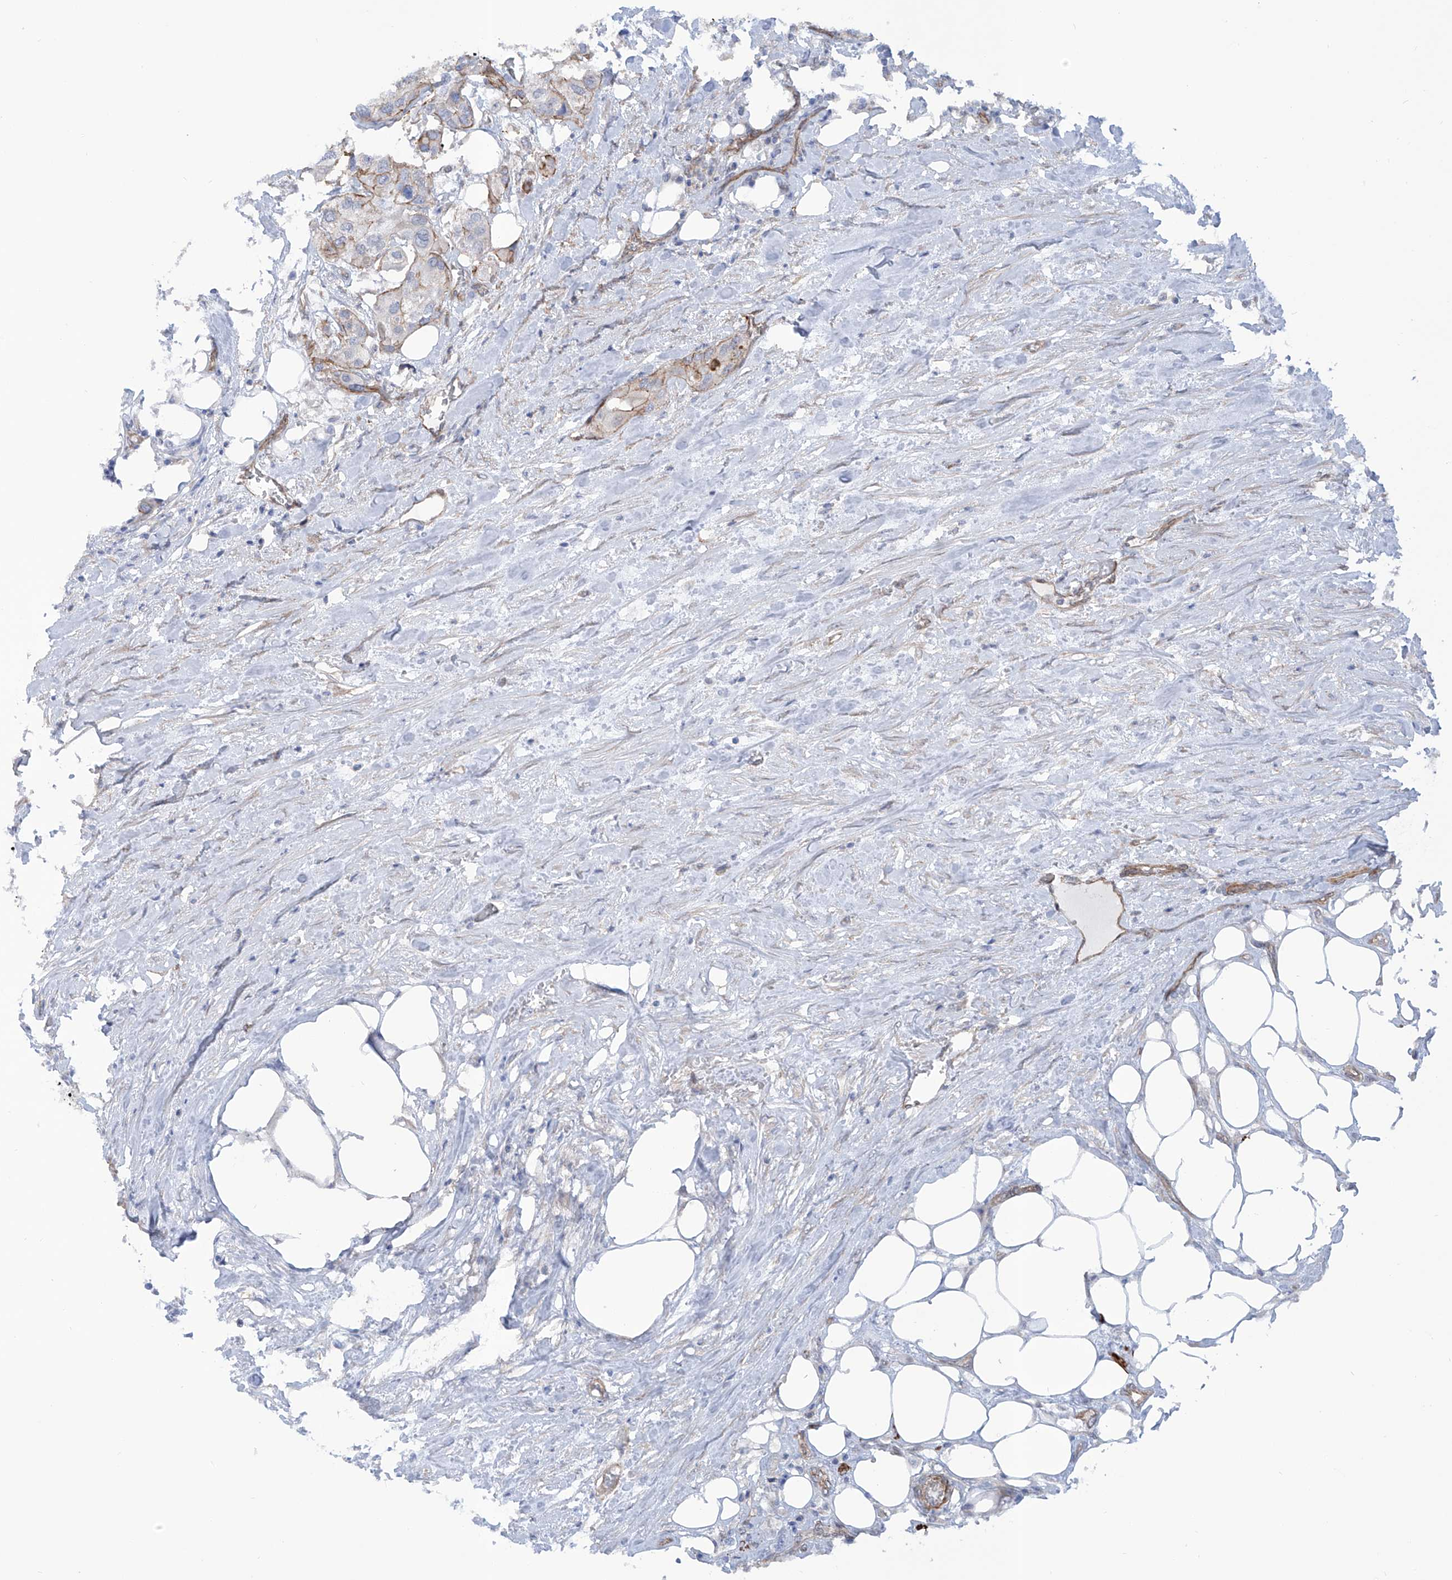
{"staining": {"intensity": "moderate", "quantity": "<25%", "location": "cytoplasmic/membranous"}, "tissue": "urothelial cancer", "cell_type": "Tumor cells", "image_type": "cancer", "snomed": [{"axis": "morphology", "description": "Urothelial carcinoma, High grade"}, {"axis": "topography", "description": "Urinary bladder"}], "caption": "Immunohistochemical staining of human high-grade urothelial carcinoma reveals low levels of moderate cytoplasmic/membranous protein expression in approximately <25% of tumor cells.", "gene": "ZNF490", "patient": {"sex": "male", "age": 64}}